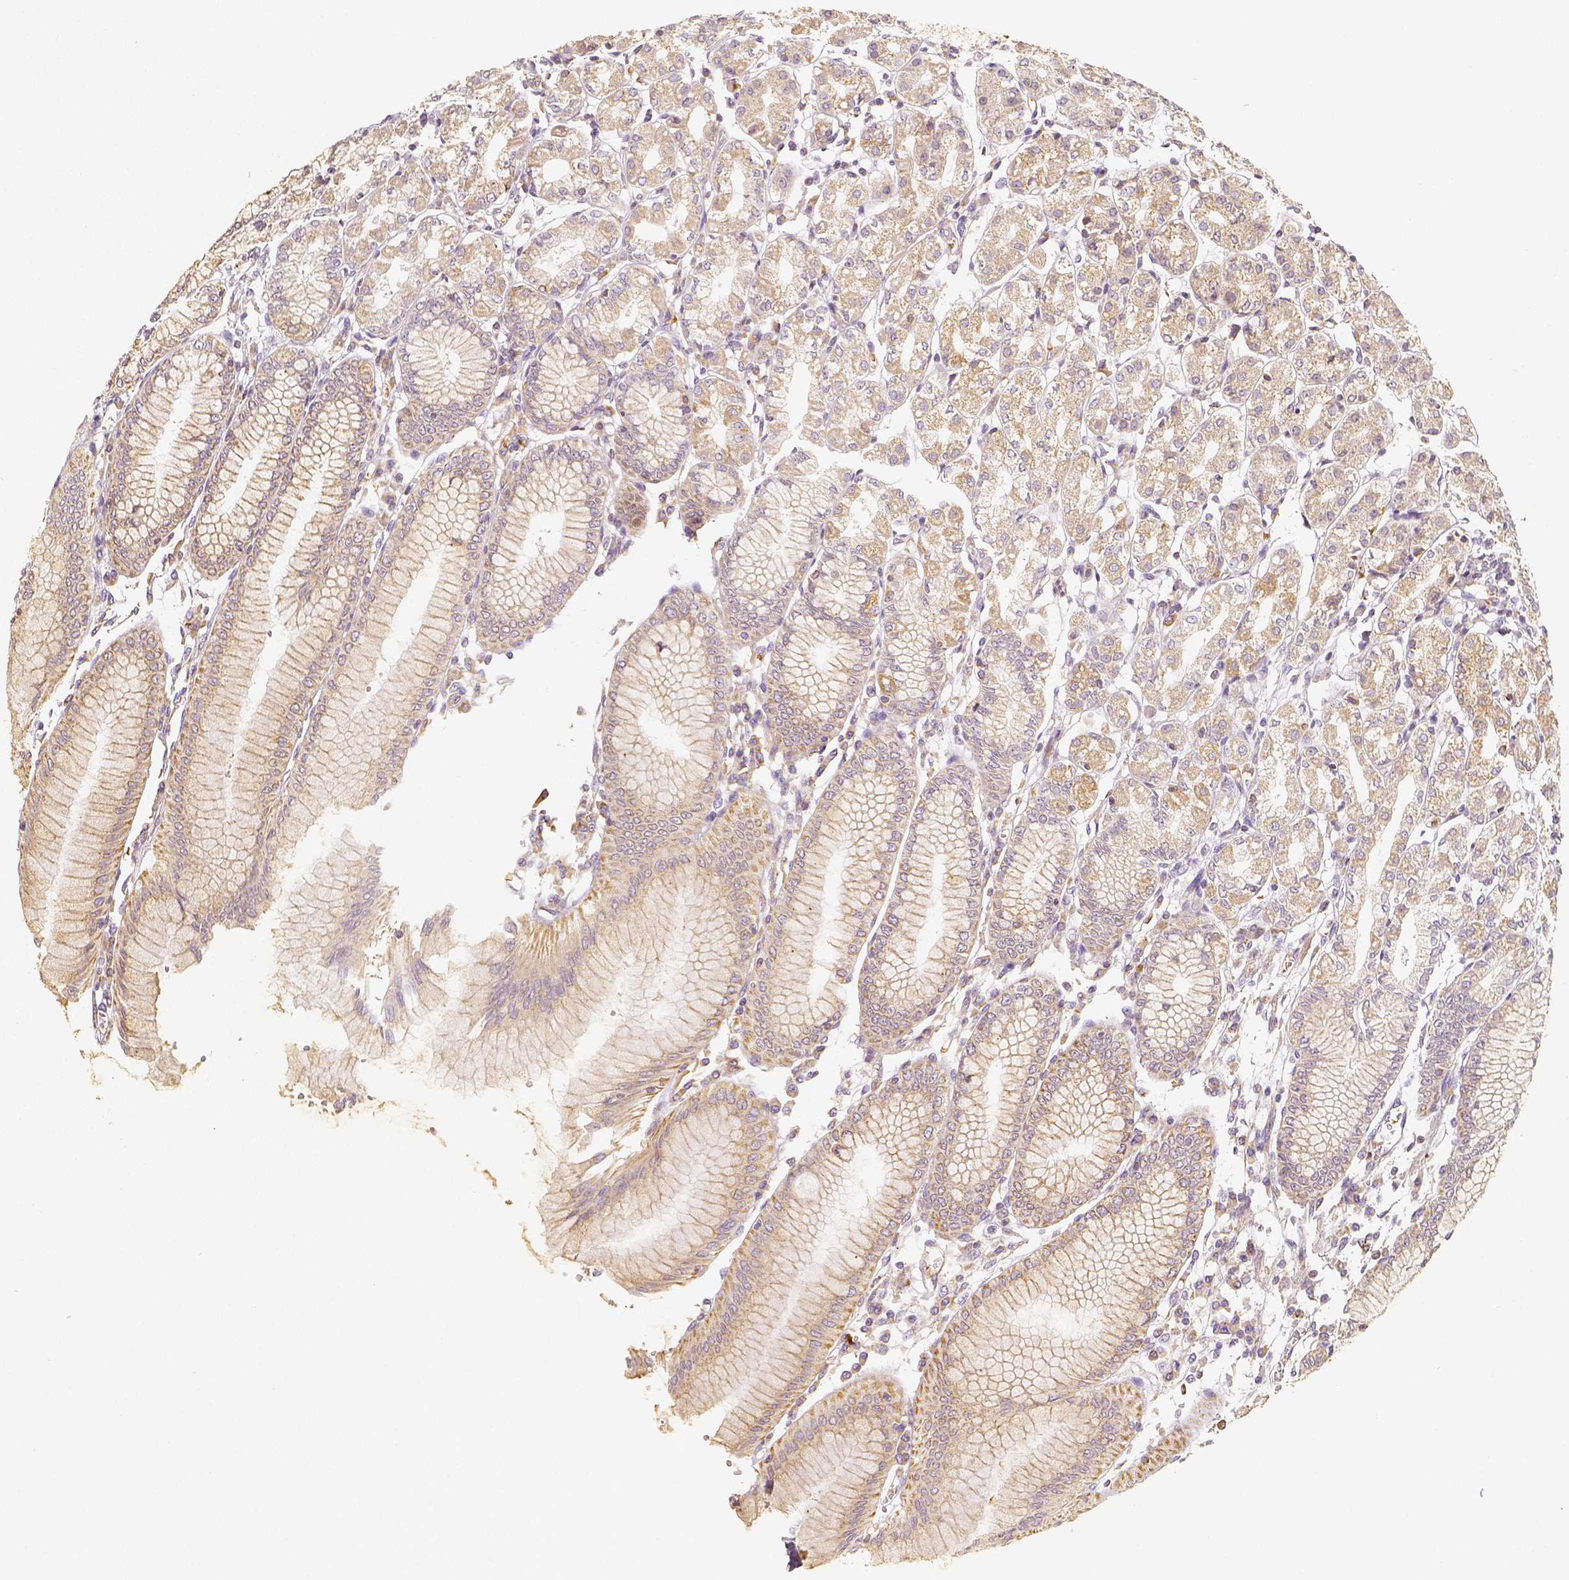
{"staining": {"intensity": "moderate", "quantity": "<25%", "location": "cytoplasmic/membranous"}, "tissue": "stomach", "cell_type": "Glandular cells", "image_type": "normal", "snomed": [{"axis": "morphology", "description": "Normal tissue, NOS"}, {"axis": "topography", "description": "Skeletal muscle"}, {"axis": "topography", "description": "Stomach"}], "caption": "Brown immunohistochemical staining in benign stomach exhibits moderate cytoplasmic/membranous staining in approximately <25% of glandular cells. Nuclei are stained in blue.", "gene": "PGAM5", "patient": {"sex": "female", "age": 57}}